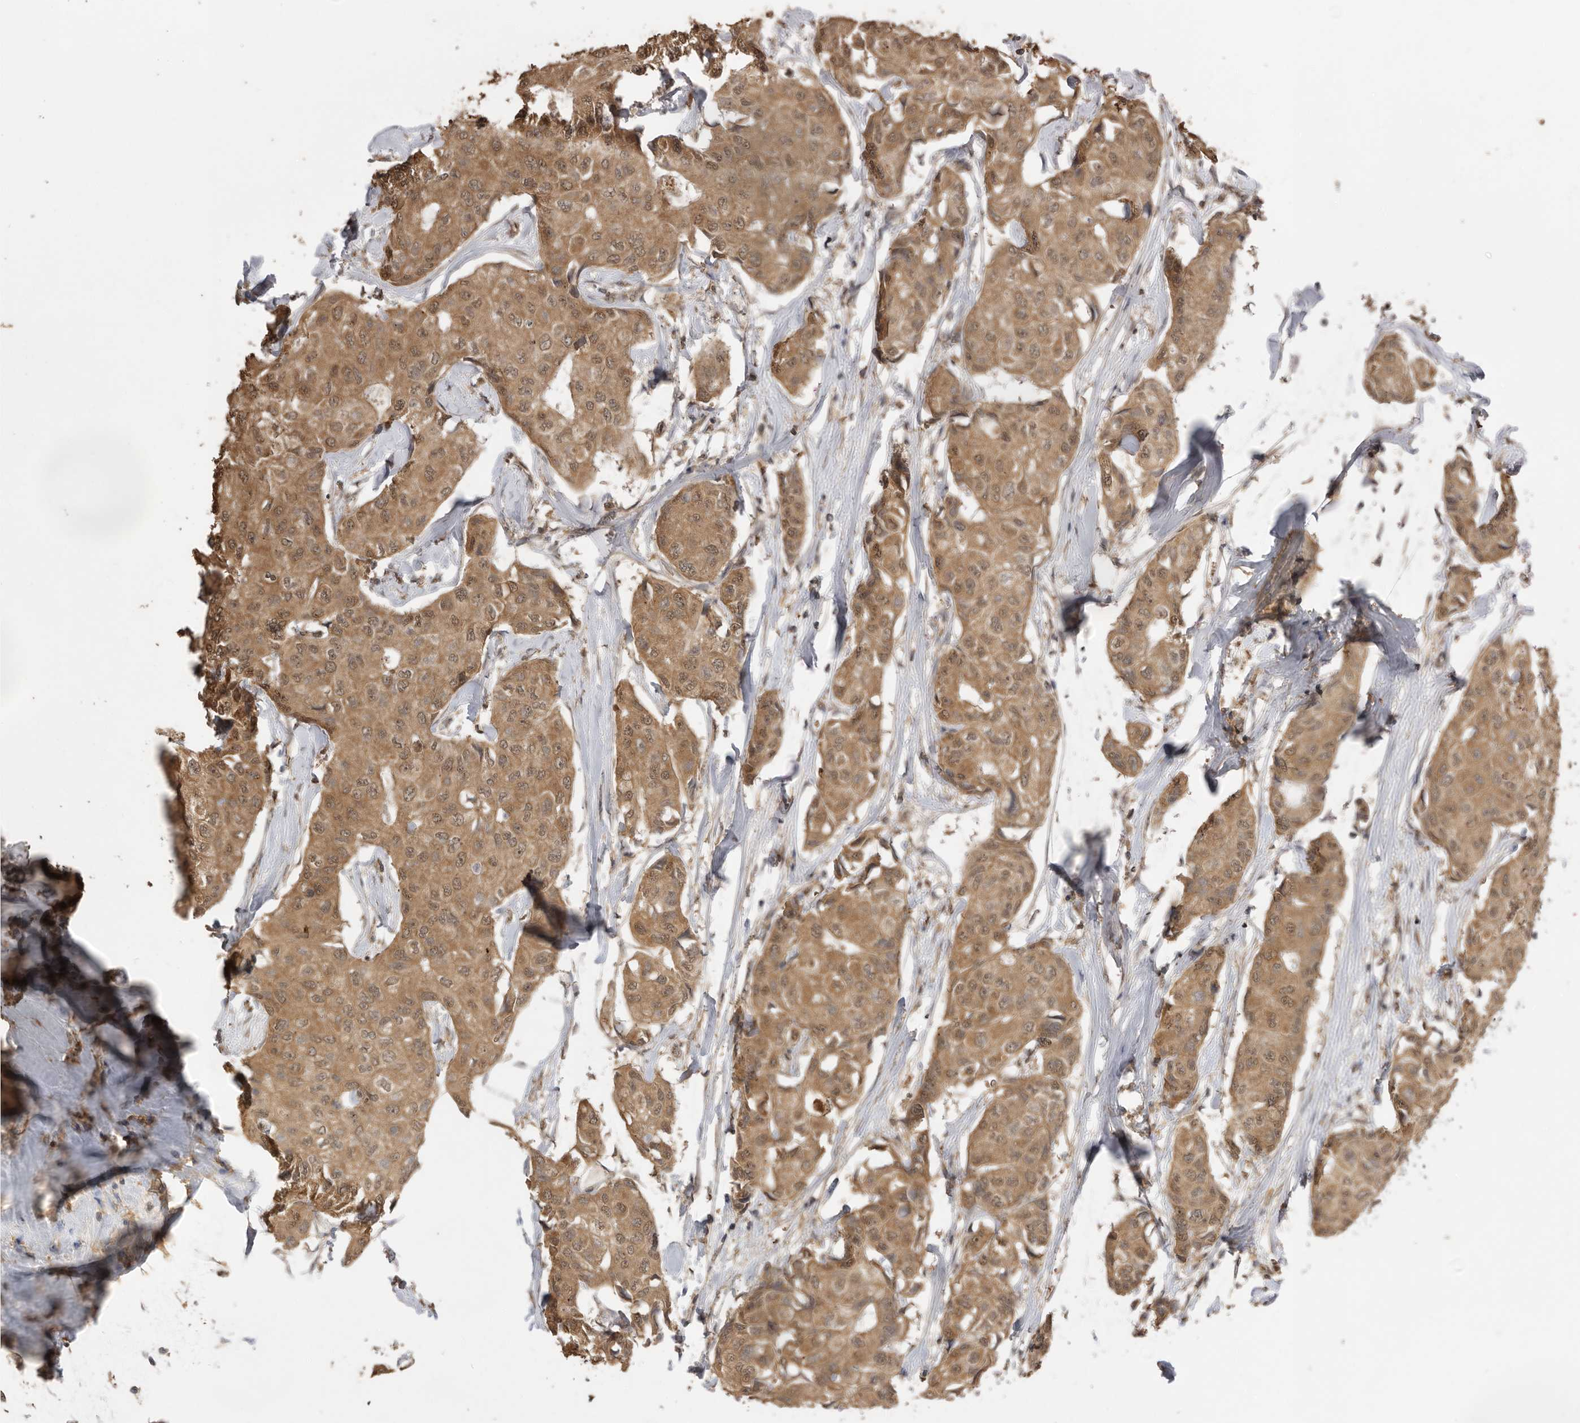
{"staining": {"intensity": "moderate", "quantity": ">75%", "location": "cytoplasmic/membranous,nuclear"}, "tissue": "breast cancer", "cell_type": "Tumor cells", "image_type": "cancer", "snomed": [{"axis": "morphology", "description": "Duct carcinoma"}, {"axis": "topography", "description": "Breast"}], "caption": "Breast cancer stained with DAB (3,3'-diaminobenzidine) immunohistochemistry exhibits medium levels of moderate cytoplasmic/membranous and nuclear expression in about >75% of tumor cells. The staining is performed using DAB brown chromogen to label protein expression. The nuclei are counter-stained blue using hematoxylin.", "gene": "JAG2", "patient": {"sex": "female", "age": 80}}